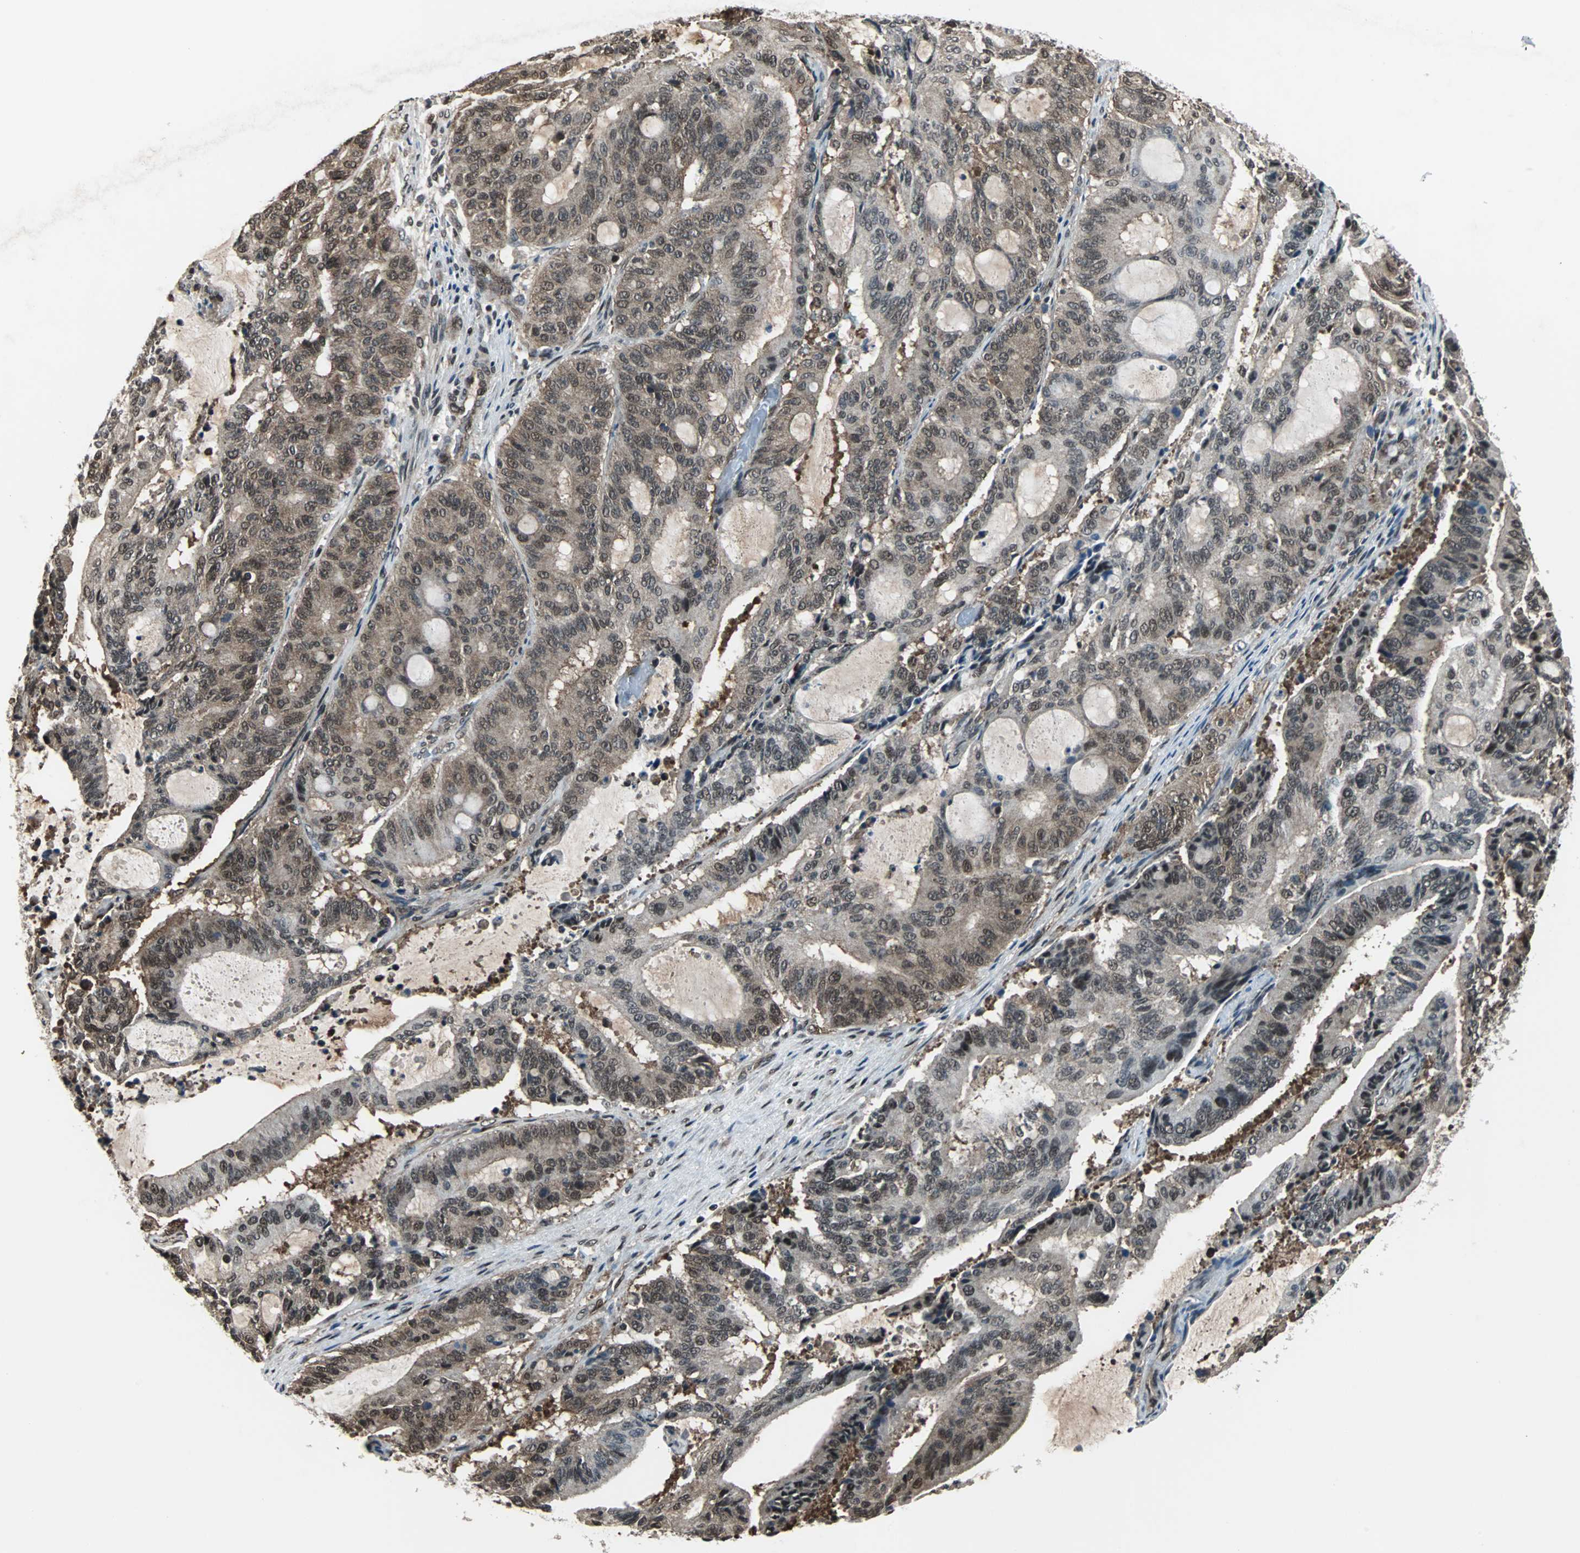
{"staining": {"intensity": "moderate", "quantity": ">75%", "location": "cytoplasmic/membranous,nuclear"}, "tissue": "liver cancer", "cell_type": "Tumor cells", "image_type": "cancer", "snomed": [{"axis": "morphology", "description": "Cholangiocarcinoma"}, {"axis": "topography", "description": "Liver"}], "caption": "Immunohistochemistry of human liver cancer demonstrates medium levels of moderate cytoplasmic/membranous and nuclear expression in approximately >75% of tumor cells. (IHC, brightfield microscopy, high magnification).", "gene": "VCP", "patient": {"sex": "female", "age": 73}}